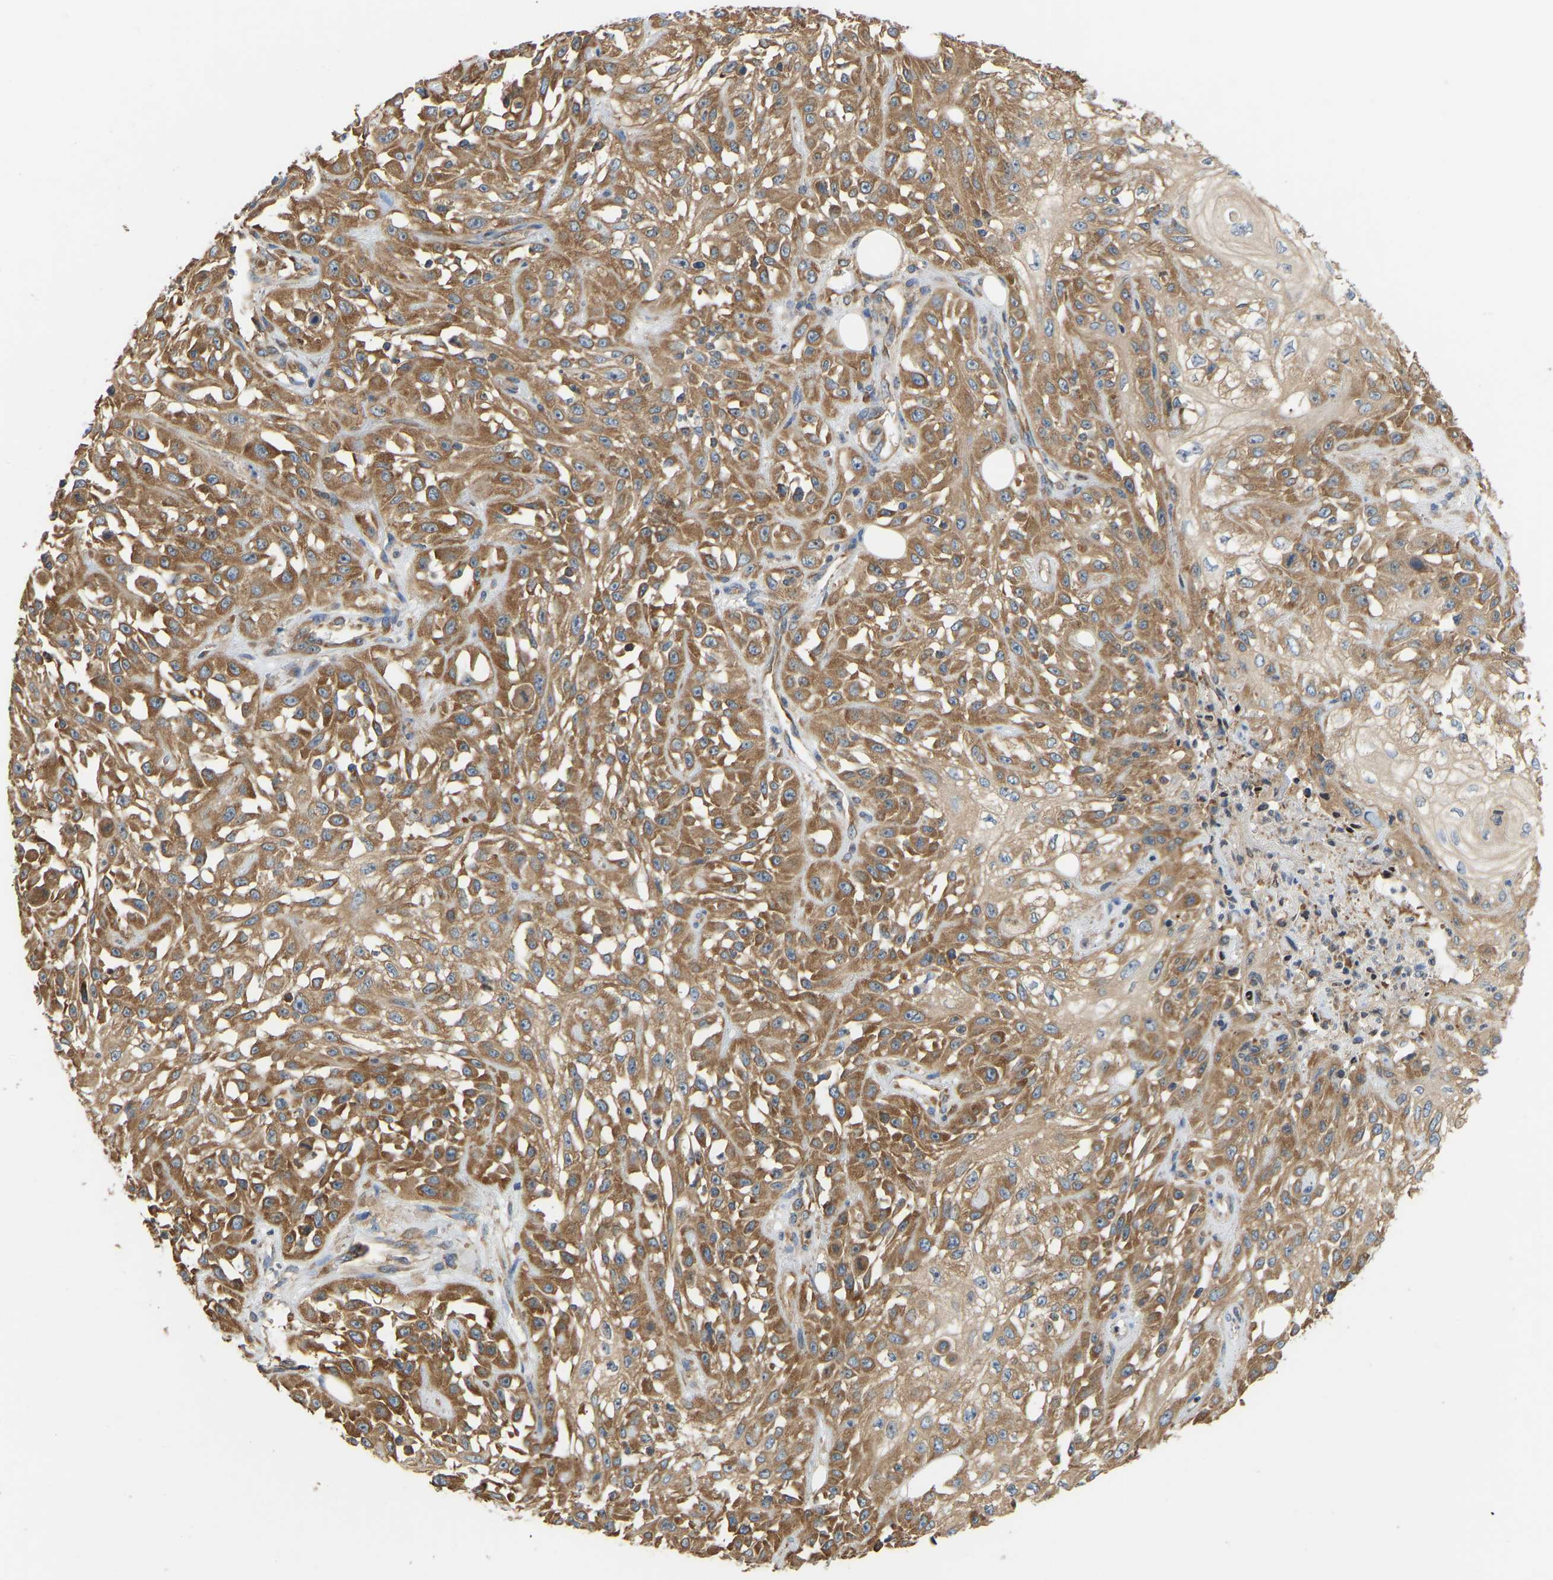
{"staining": {"intensity": "moderate", "quantity": ">75%", "location": "cytoplasmic/membranous"}, "tissue": "skin cancer", "cell_type": "Tumor cells", "image_type": "cancer", "snomed": [{"axis": "morphology", "description": "Squamous cell carcinoma, NOS"}, {"axis": "morphology", "description": "Squamous cell carcinoma, metastatic, NOS"}, {"axis": "topography", "description": "Skin"}, {"axis": "topography", "description": "Lymph node"}], "caption": "Immunohistochemistry staining of skin squamous cell carcinoma, which exhibits medium levels of moderate cytoplasmic/membranous positivity in approximately >75% of tumor cells indicating moderate cytoplasmic/membranous protein staining. The staining was performed using DAB (brown) for protein detection and nuclei were counterstained in hematoxylin (blue).", "gene": "RPS6KB2", "patient": {"sex": "male", "age": 75}}